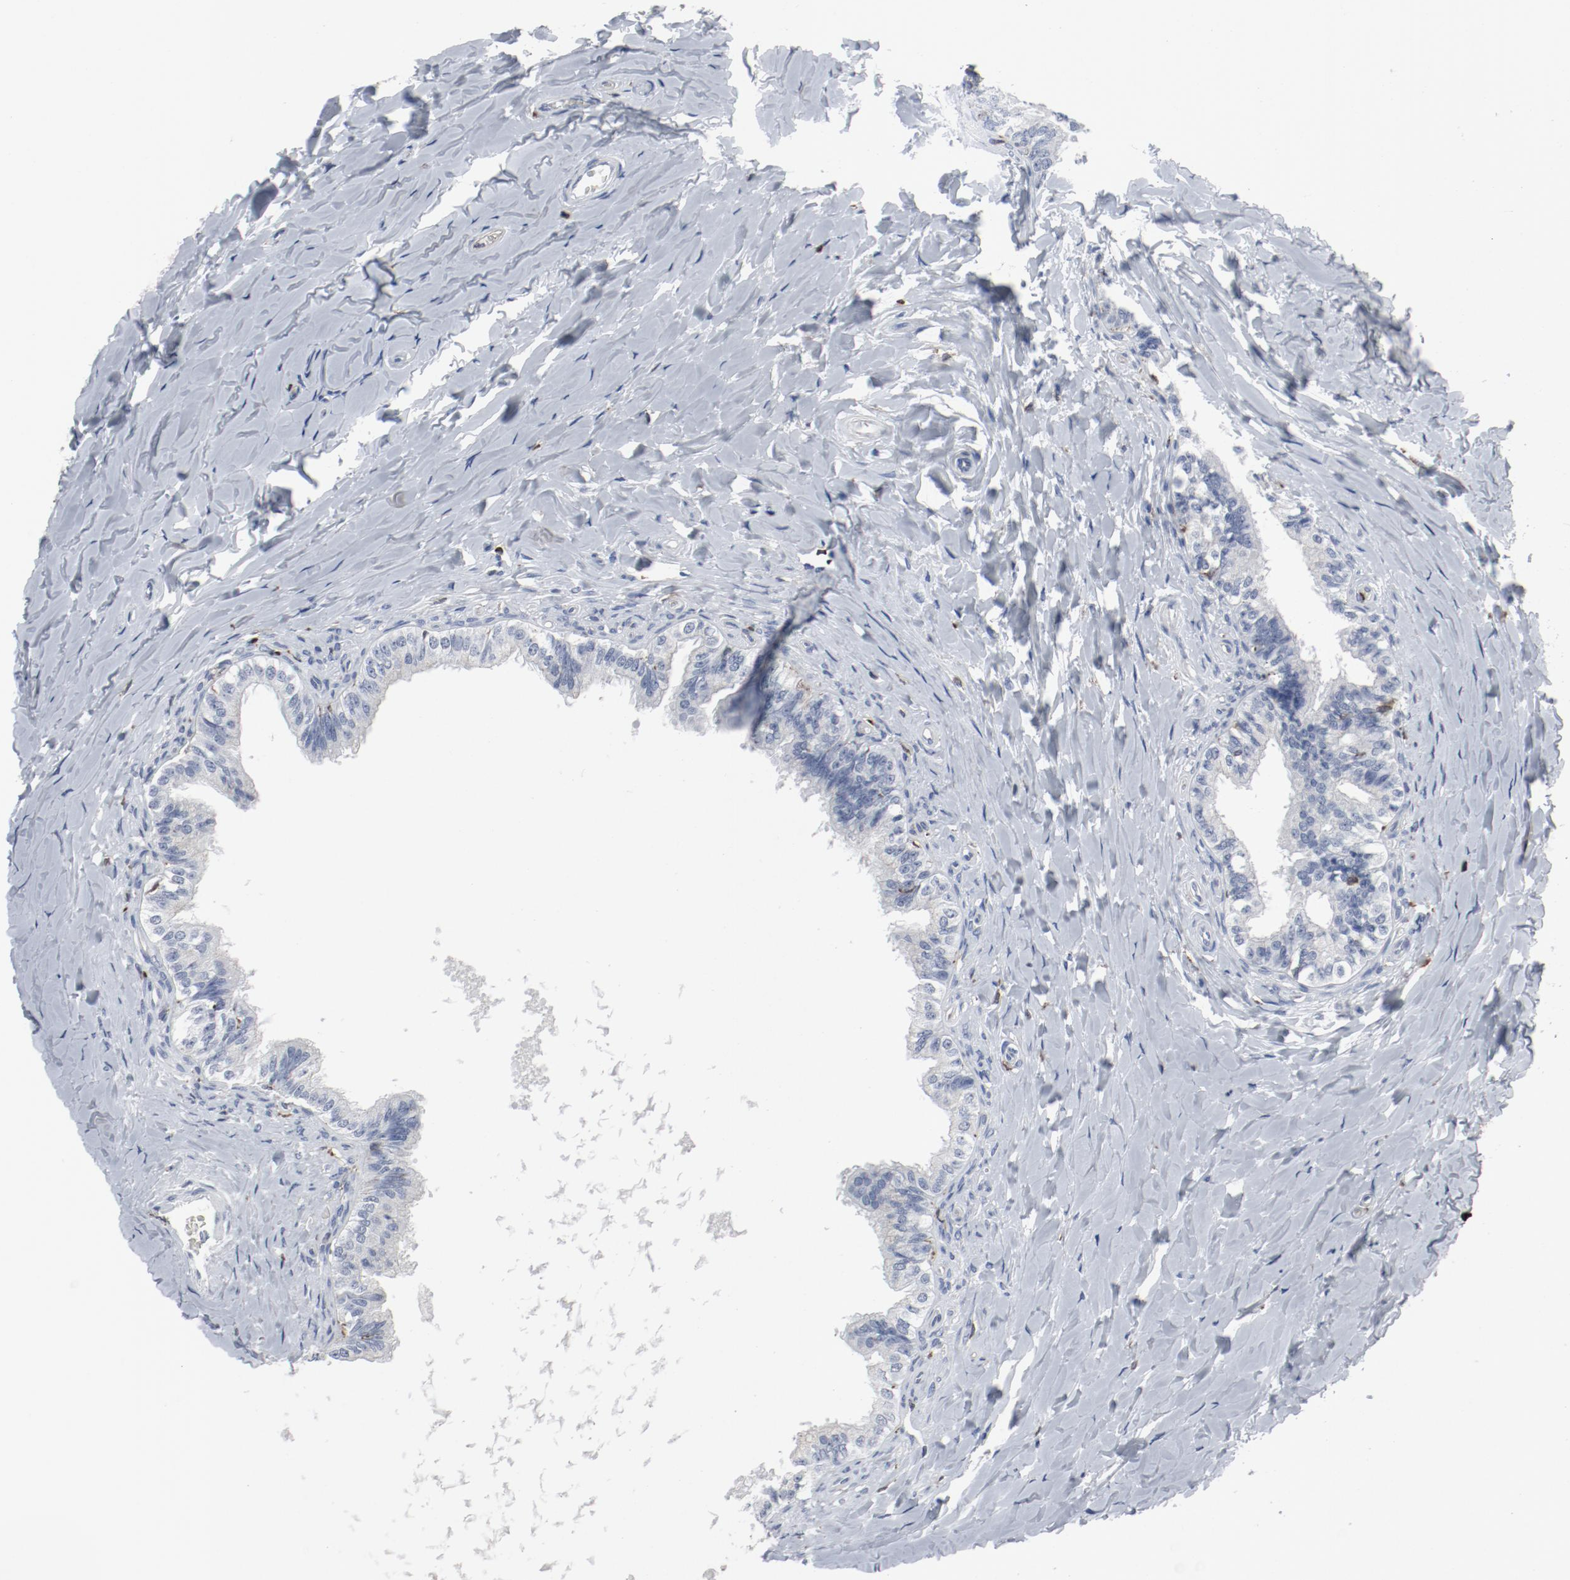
{"staining": {"intensity": "negative", "quantity": "none", "location": "none"}, "tissue": "epididymis", "cell_type": "Glandular cells", "image_type": "normal", "snomed": [{"axis": "morphology", "description": "Normal tissue, NOS"}, {"axis": "topography", "description": "Soft tissue"}, {"axis": "topography", "description": "Epididymis"}], "caption": "Epididymis stained for a protein using IHC shows no staining glandular cells.", "gene": "LCP2", "patient": {"sex": "male", "age": 26}}